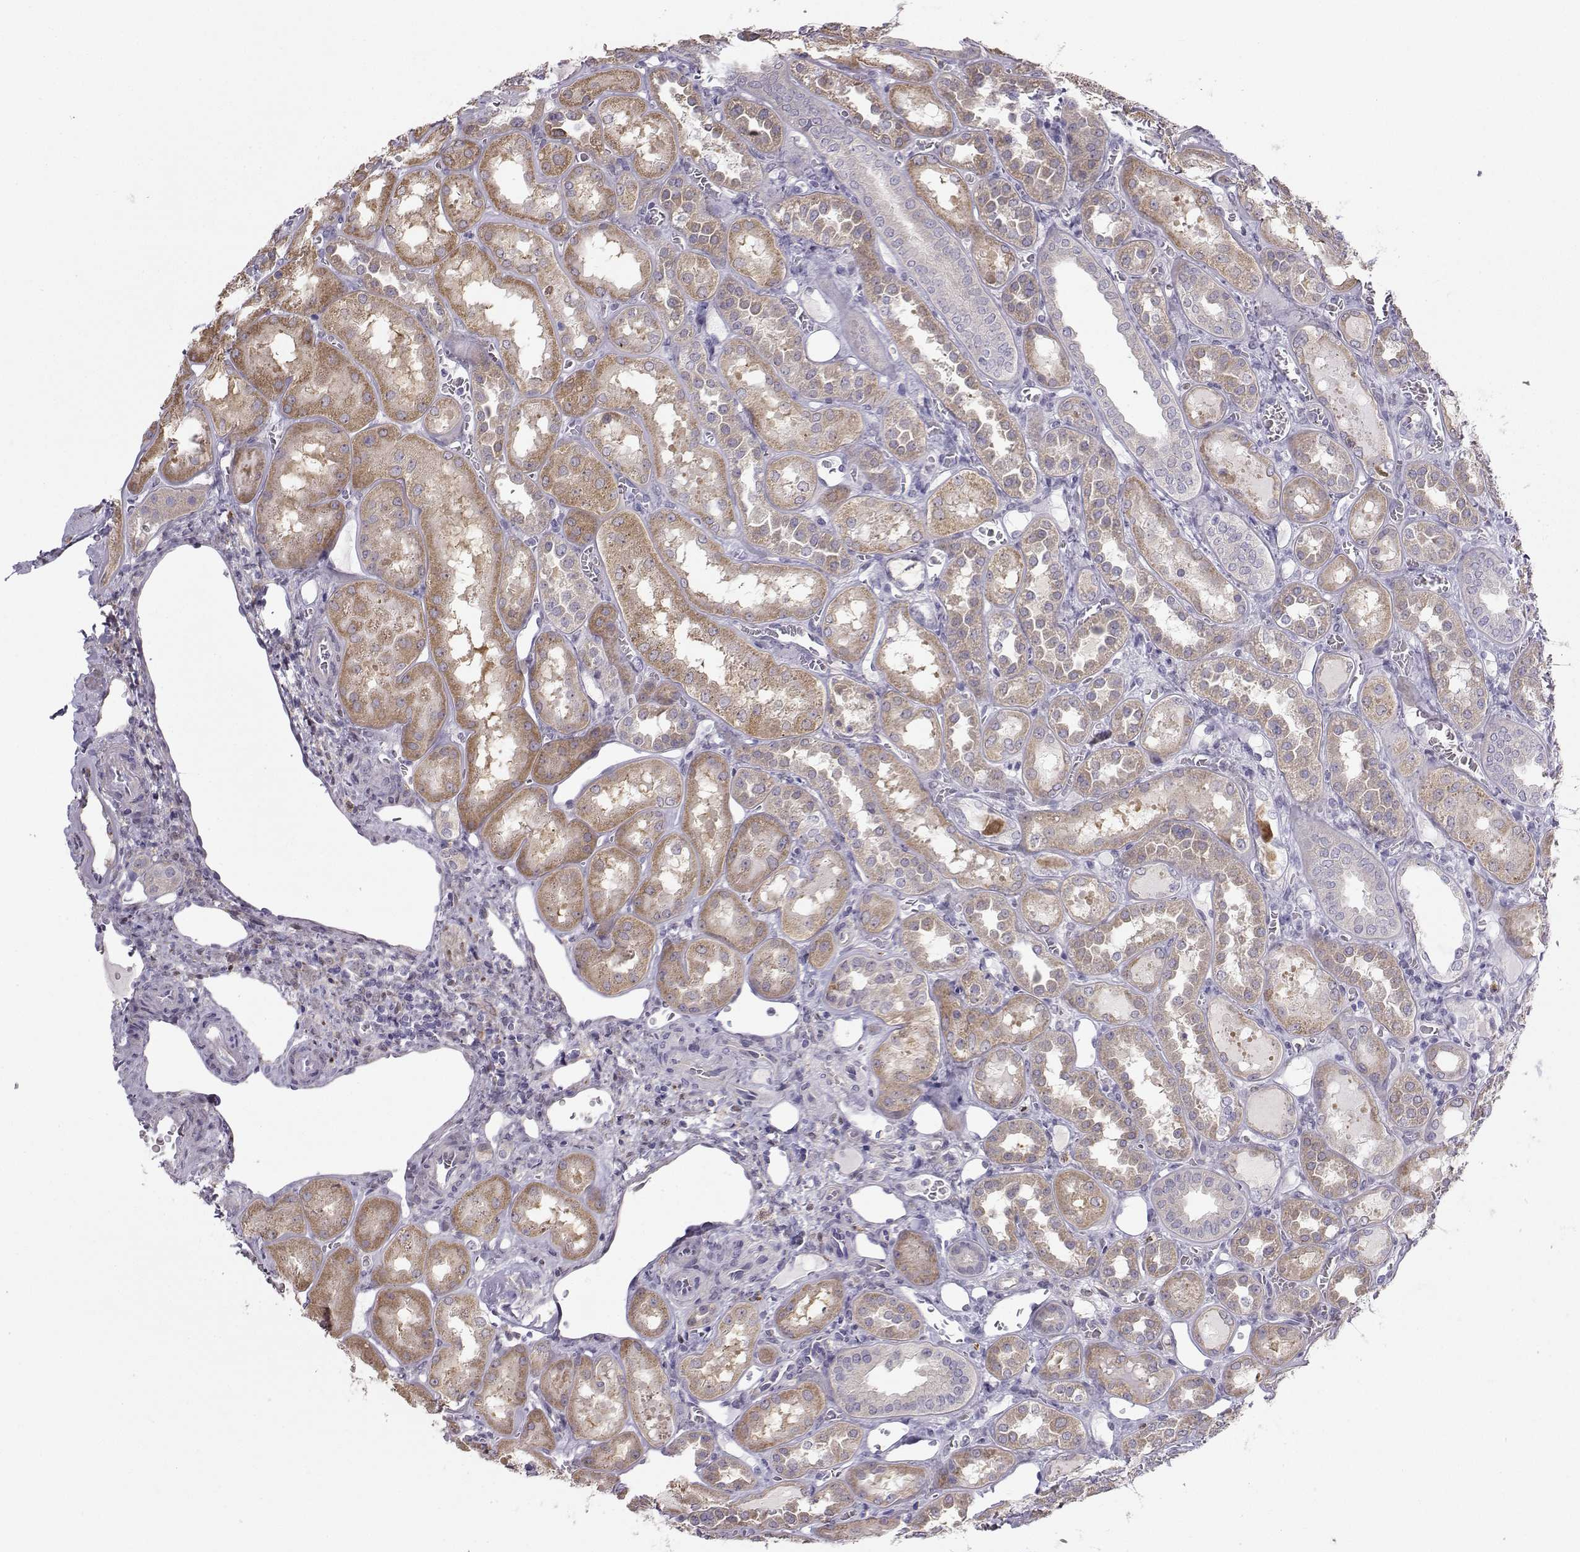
{"staining": {"intensity": "negative", "quantity": "none", "location": "none"}, "tissue": "kidney", "cell_type": "Cells in glomeruli", "image_type": "normal", "snomed": [{"axis": "morphology", "description": "Normal tissue, NOS"}, {"axis": "topography", "description": "Kidney"}], "caption": "The histopathology image exhibits no significant expression in cells in glomeruli of kidney.", "gene": "DCLK3", "patient": {"sex": "male", "age": 73}}